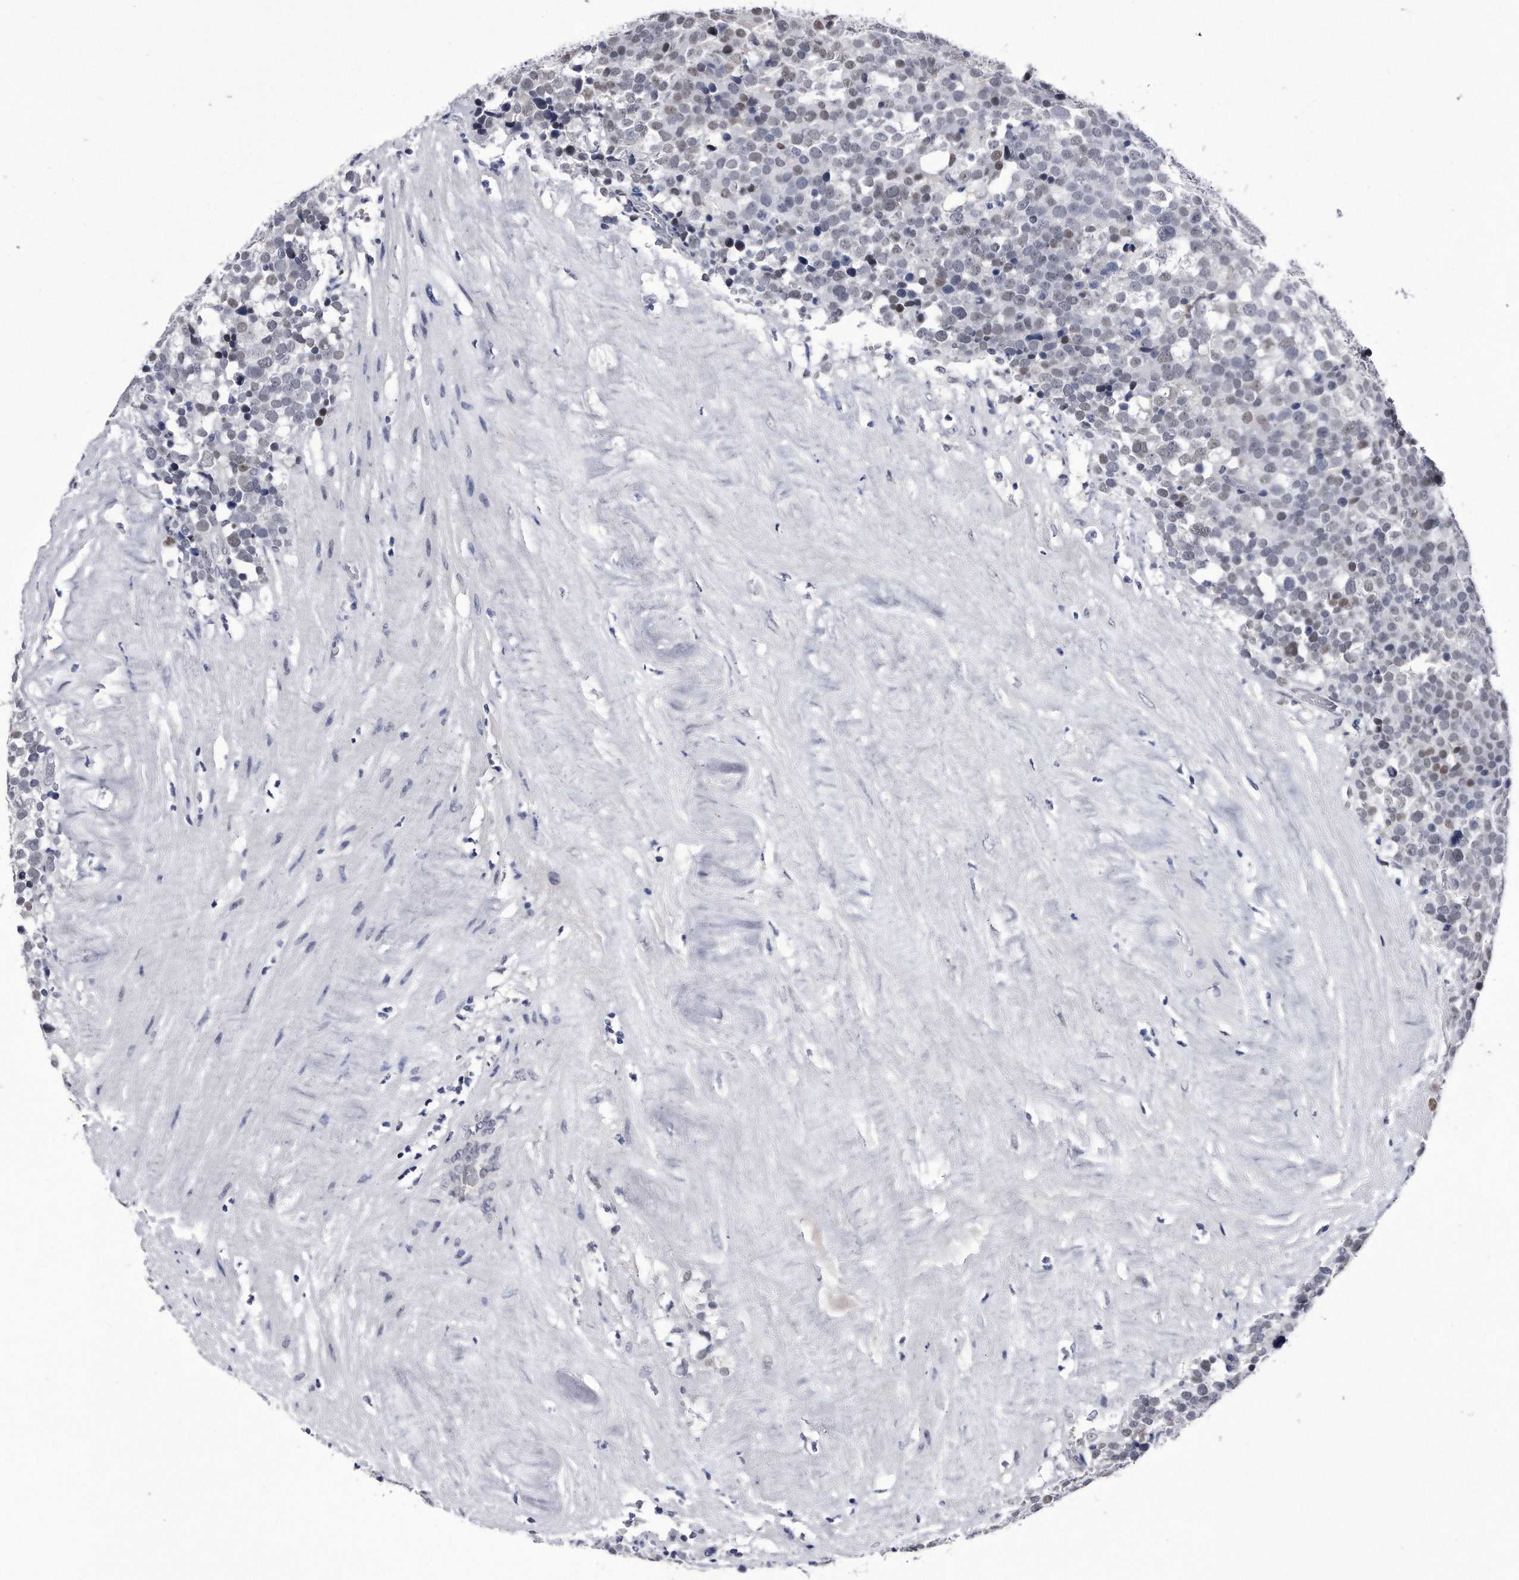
{"staining": {"intensity": "weak", "quantity": "25%-75%", "location": "nuclear"}, "tissue": "testis cancer", "cell_type": "Tumor cells", "image_type": "cancer", "snomed": [{"axis": "morphology", "description": "Seminoma, NOS"}, {"axis": "topography", "description": "Testis"}], "caption": "The micrograph reveals immunohistochemical staining of testis seminoma. There is weak nuclear expression is appreciated in about 25%-75% of tumor cells.", "gene": "KCTD8", "patient": {"sex": "male", "age": 71}}